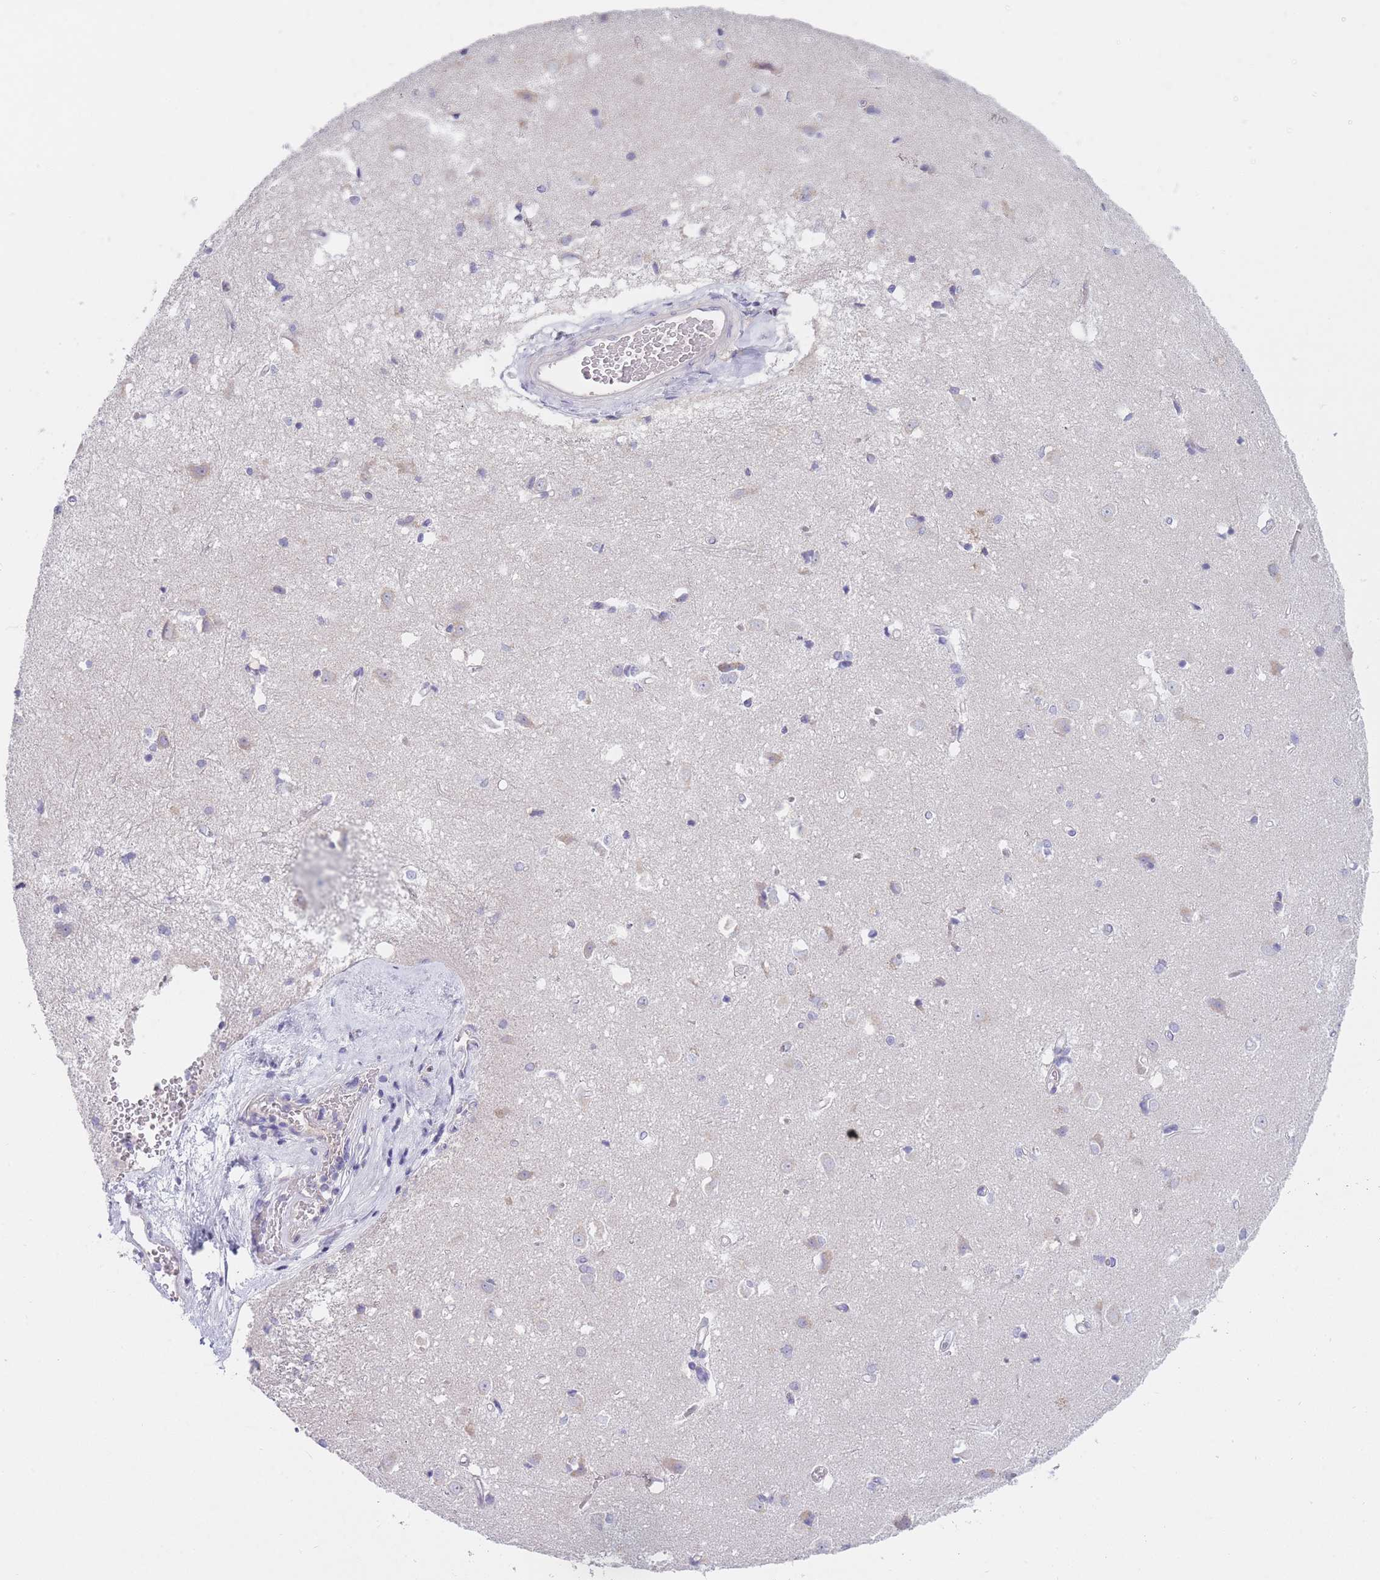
{"staining": {"intensity": "negative", "quantity": "none", "location": "none"}, "tissue": "caudate", "cell_type": "Glial cells", "image_type": "normal", "snomed": [{"axis": "morphology", "description": "Normal tissue, NOS"}, {"axis": "topography", "description": "Lateral ventricle wall"}], "caption": "Caudate was stained to show a protein in brown. There is no significant expression in glial cells. (Brightfield microscopy of DAB (3,3'-diaminobenzidine) immunohistochemistry (IHC) at high magnification).", "gene": "MRPS14", "patient": {"sex": "male", "age": 37}}